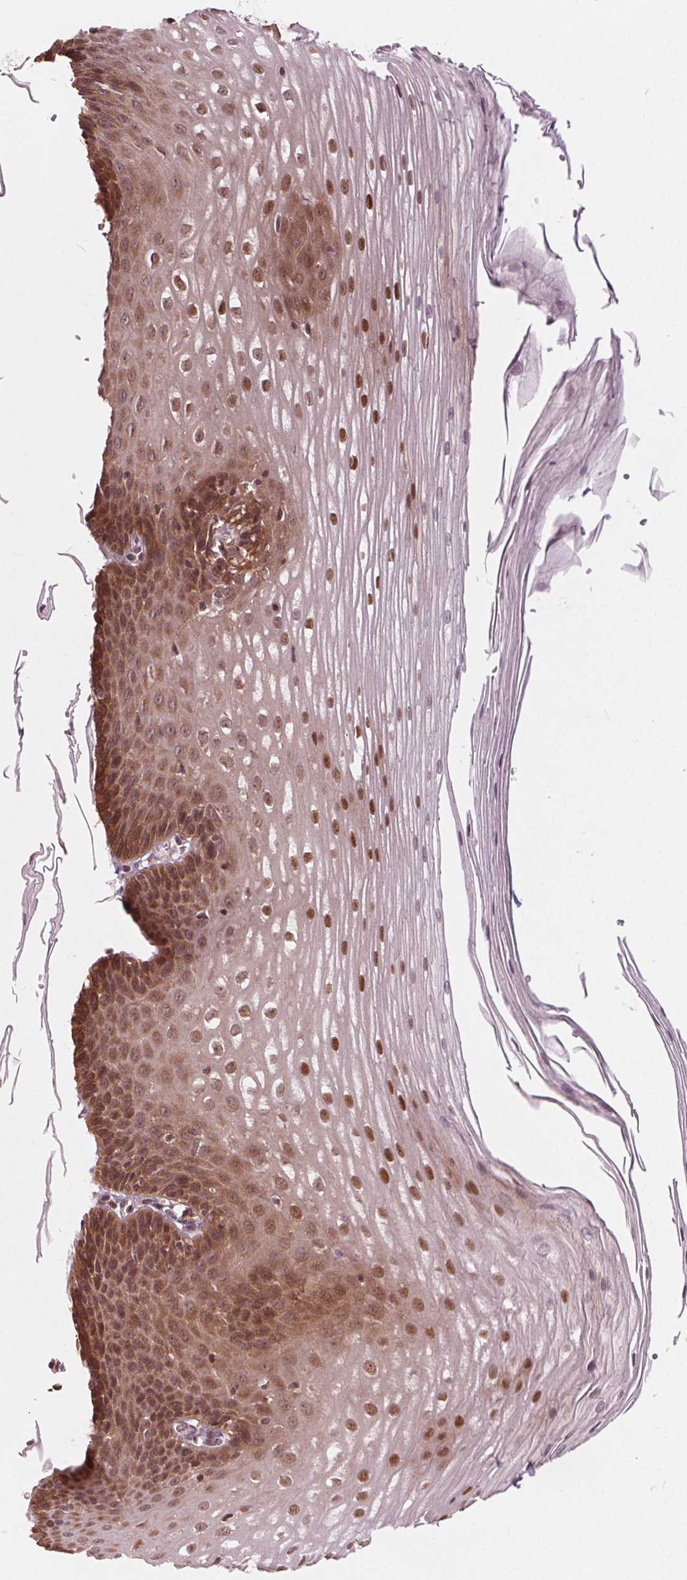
{"staining": {"intensity": "moderate", "quantity": ">75%", "location": "cytoplasmic/membranous,nuclear"}, "tissue": "esophagus", "cell_type": "Squamous epithelial cells", "image_type": "normal", "snomed": [{"axis": "morphology", "description": "Normal tissue, NOS"}, {"axis": "topography", "description": "Esophagus"}], "caption": "Immunohistochemical staining of normal esophagus demonstrates moderate cytoplasmic/membranous,nuclear protein expression in approximately >75% of squamous epithelial cells.", "gene": "HIF1AN", "patient": {"sex": "male", "age": 62}}